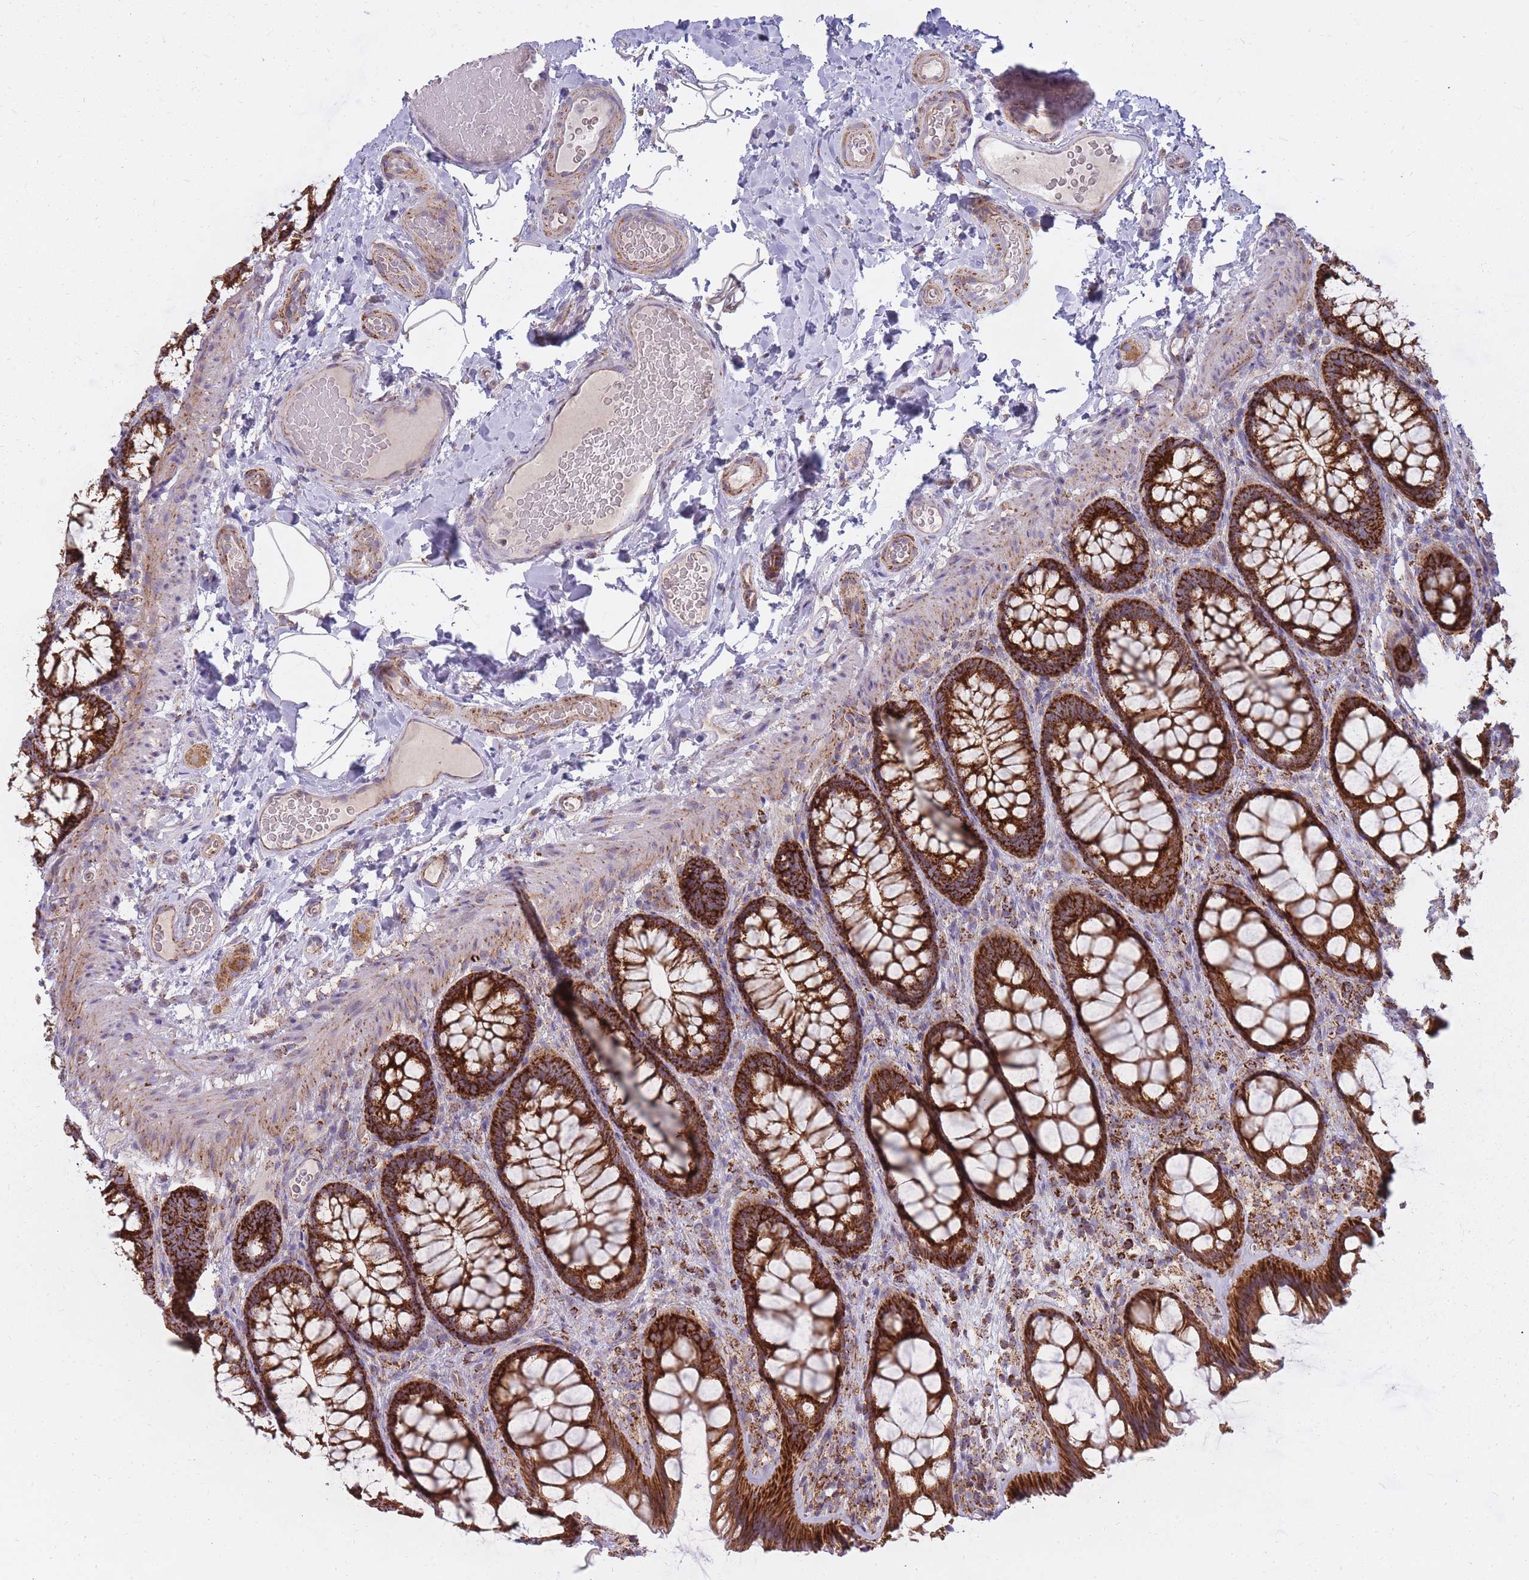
{"staining": {"intensity": "moderate", "quantity": "25%-75%", "location": "cytoplasmic/membranous"}, "tissue": "colon", "cell_type": "Endothelial cells", "image_type": "normal", "snomed": [{"axis": "morphology", "description": "Normal tissue, NOS"}, {"axis": "topography", "description": "Colon"}], "caption": "Colon was stained to show a protein in brown. There is medium levels of moderate cytoplasmic/membranous expression in about 25%-75% of endothelial cells. The staining is performed using DAB (3,3'-diaminobenzidine) brown chromogen to label protein expression. The nuclei are counter-stained blue using hematoxylin.", "gene": "ALKBH4", "patient": {"sex": "male", "age": 46}}